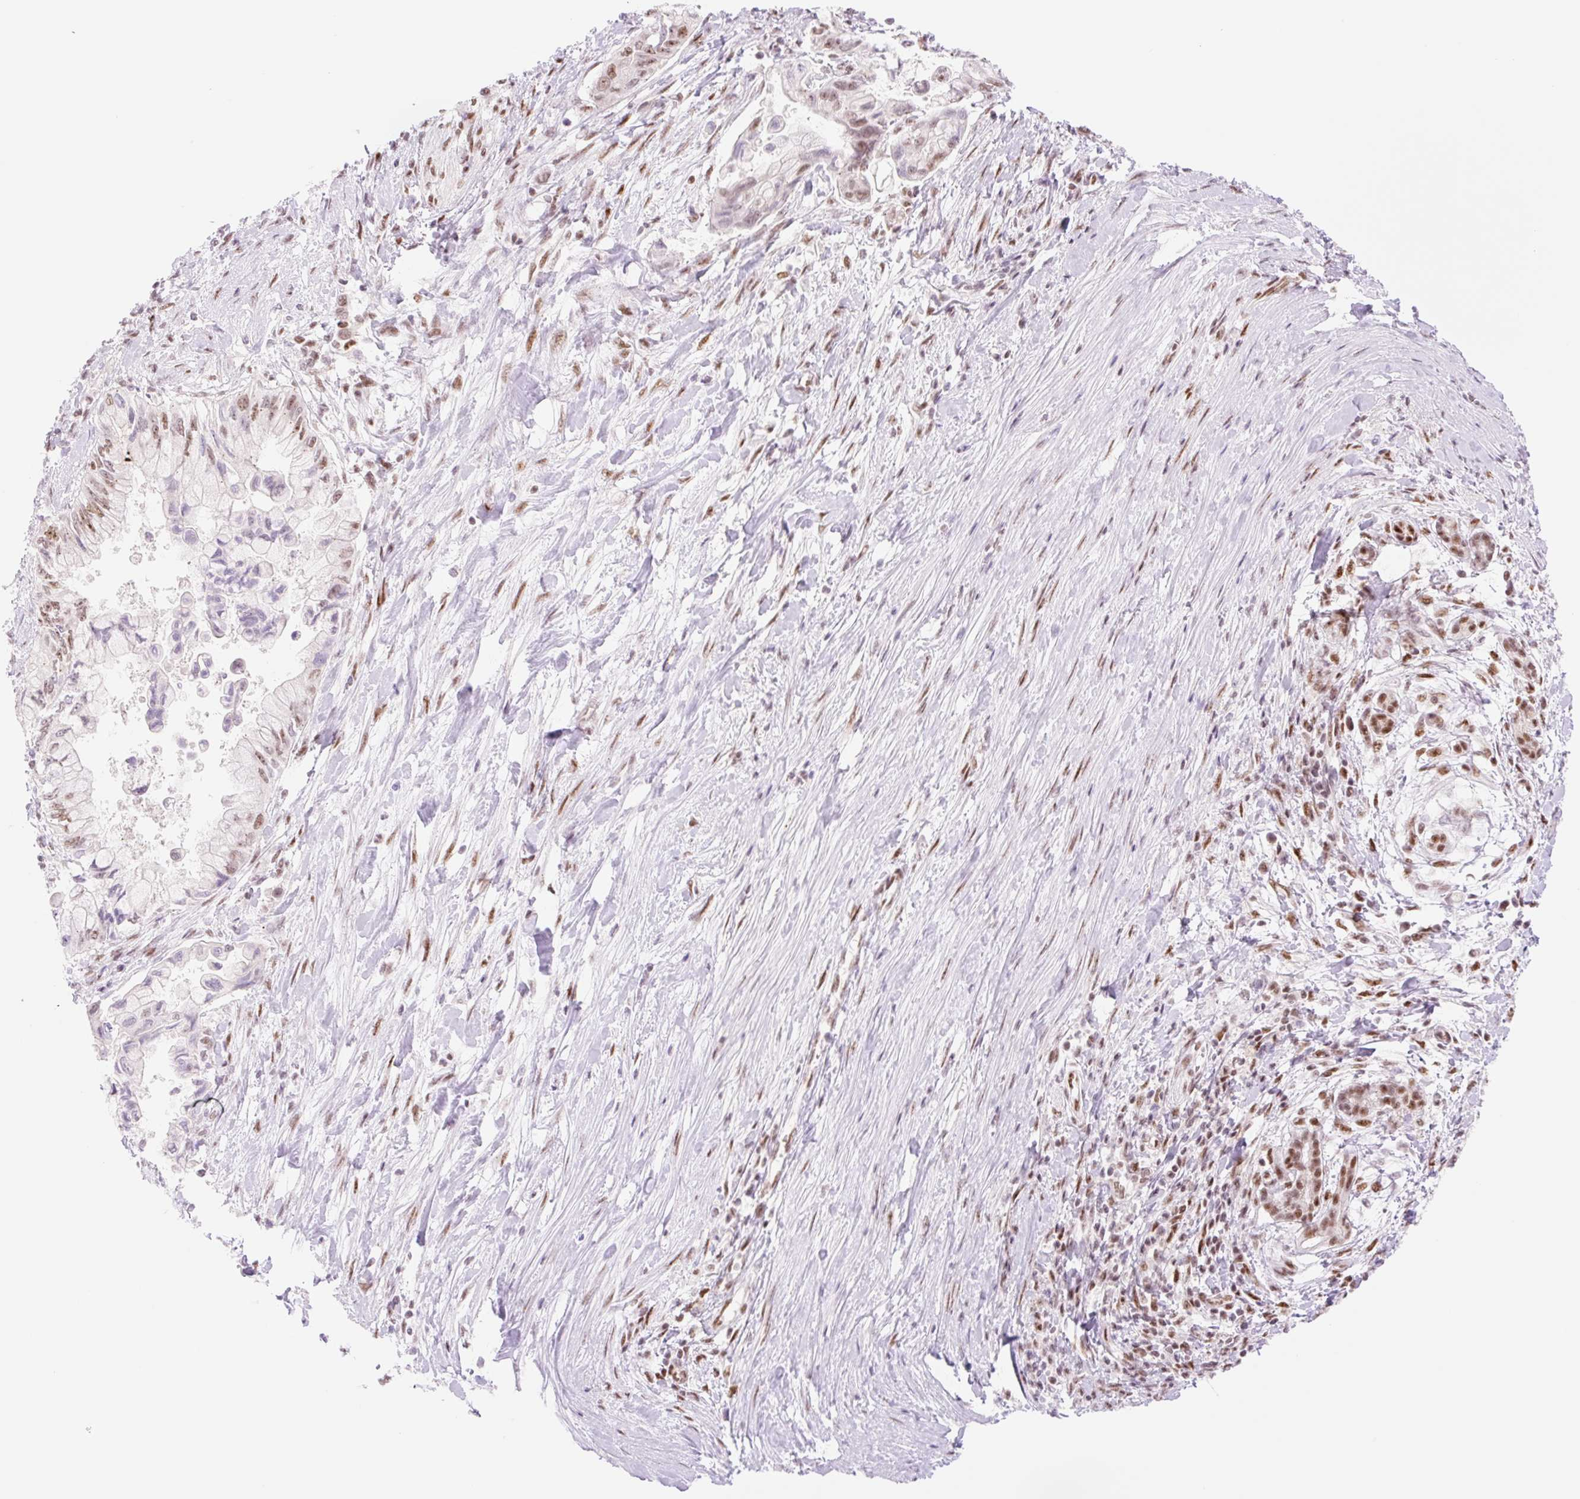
{"staining": {"intensity": "moderate", "quantity": "25%-75%", "location": "nuclear"}, "tissue": "pancreatic cancer", "cell_type": "Tumor cells", "image_type": "cancer", "snomed": [{"axis": "morphology", "description": "Adenocarcinoma, NOS"}, {"axis": "topography", "description": "Pancreas"}], "caption": "Immunohistochemistry staining of pancreatic cancer (adenocarcinoma), which demonstrates medium levels of moderate nuclear staining in about 25%-75% of tumor cells indicating moderate nuclear protein staining. The staining was performed using DAB (brown) for protein detection and nuclei were counterstained in hematoxylin (blue).", "gene": "PRDM11", "patient": {"sex": "male", "age": 48}}